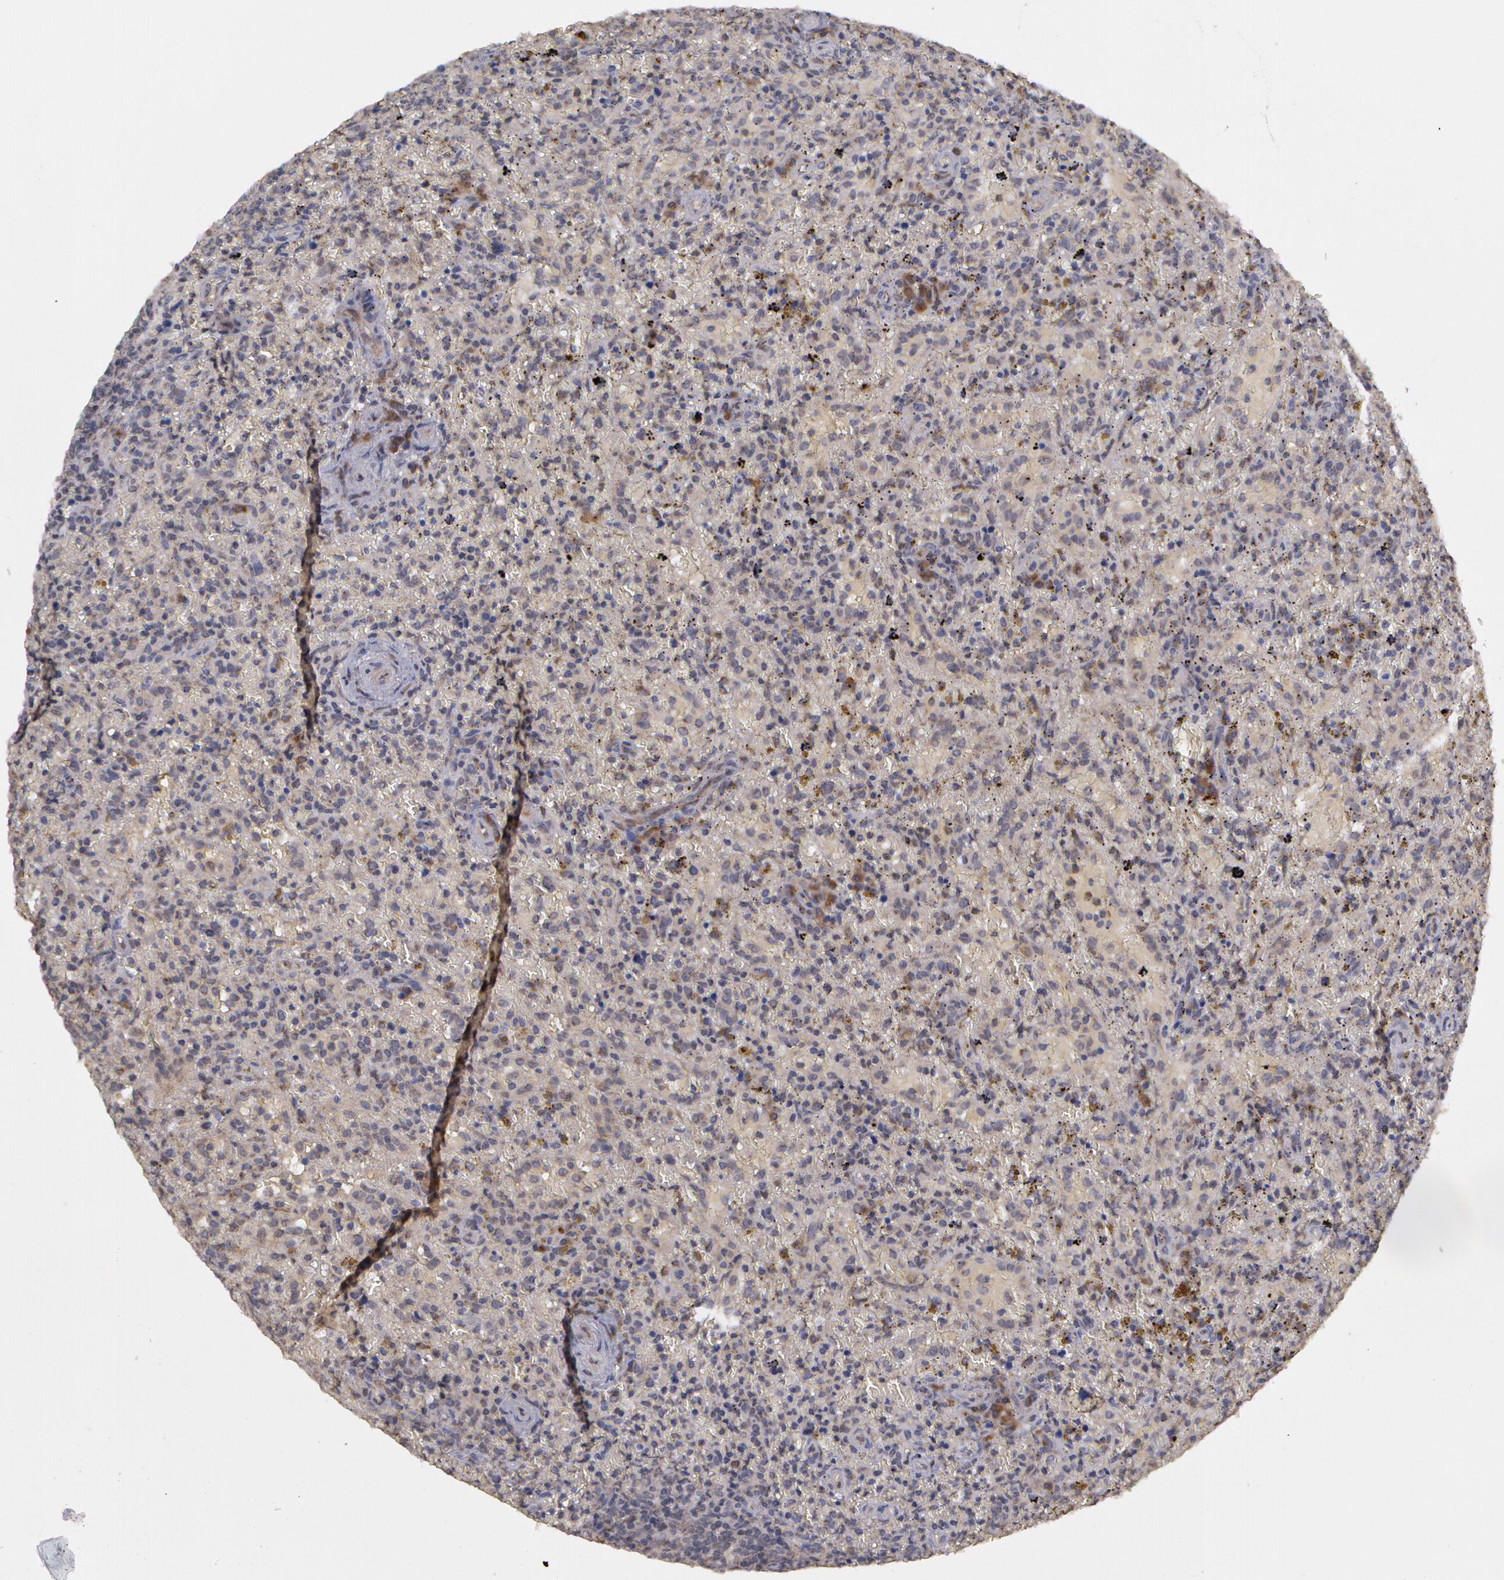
{"staining": {"intensity": "negative", "quantity": "none", "location": "none"}, "tissue": "lymphoma", "cell_type": "Tumor cells", "image_type": "cancer", "snomed": [{"axis": "morphology", "description": "Malignant lymphoma, non-Hodgkin's type, High grade"}, {"axis": "topography", "description": "Spleen"}, {"axis": "topography", "description": "Lymph node"}], "caption": "IHC of human high-grade malignant lymphoma, non-Hodgkin's type reveals no positivity in tumor cells.", "gene": "STX5", "patient": {"sex": "female", "age": 70}}